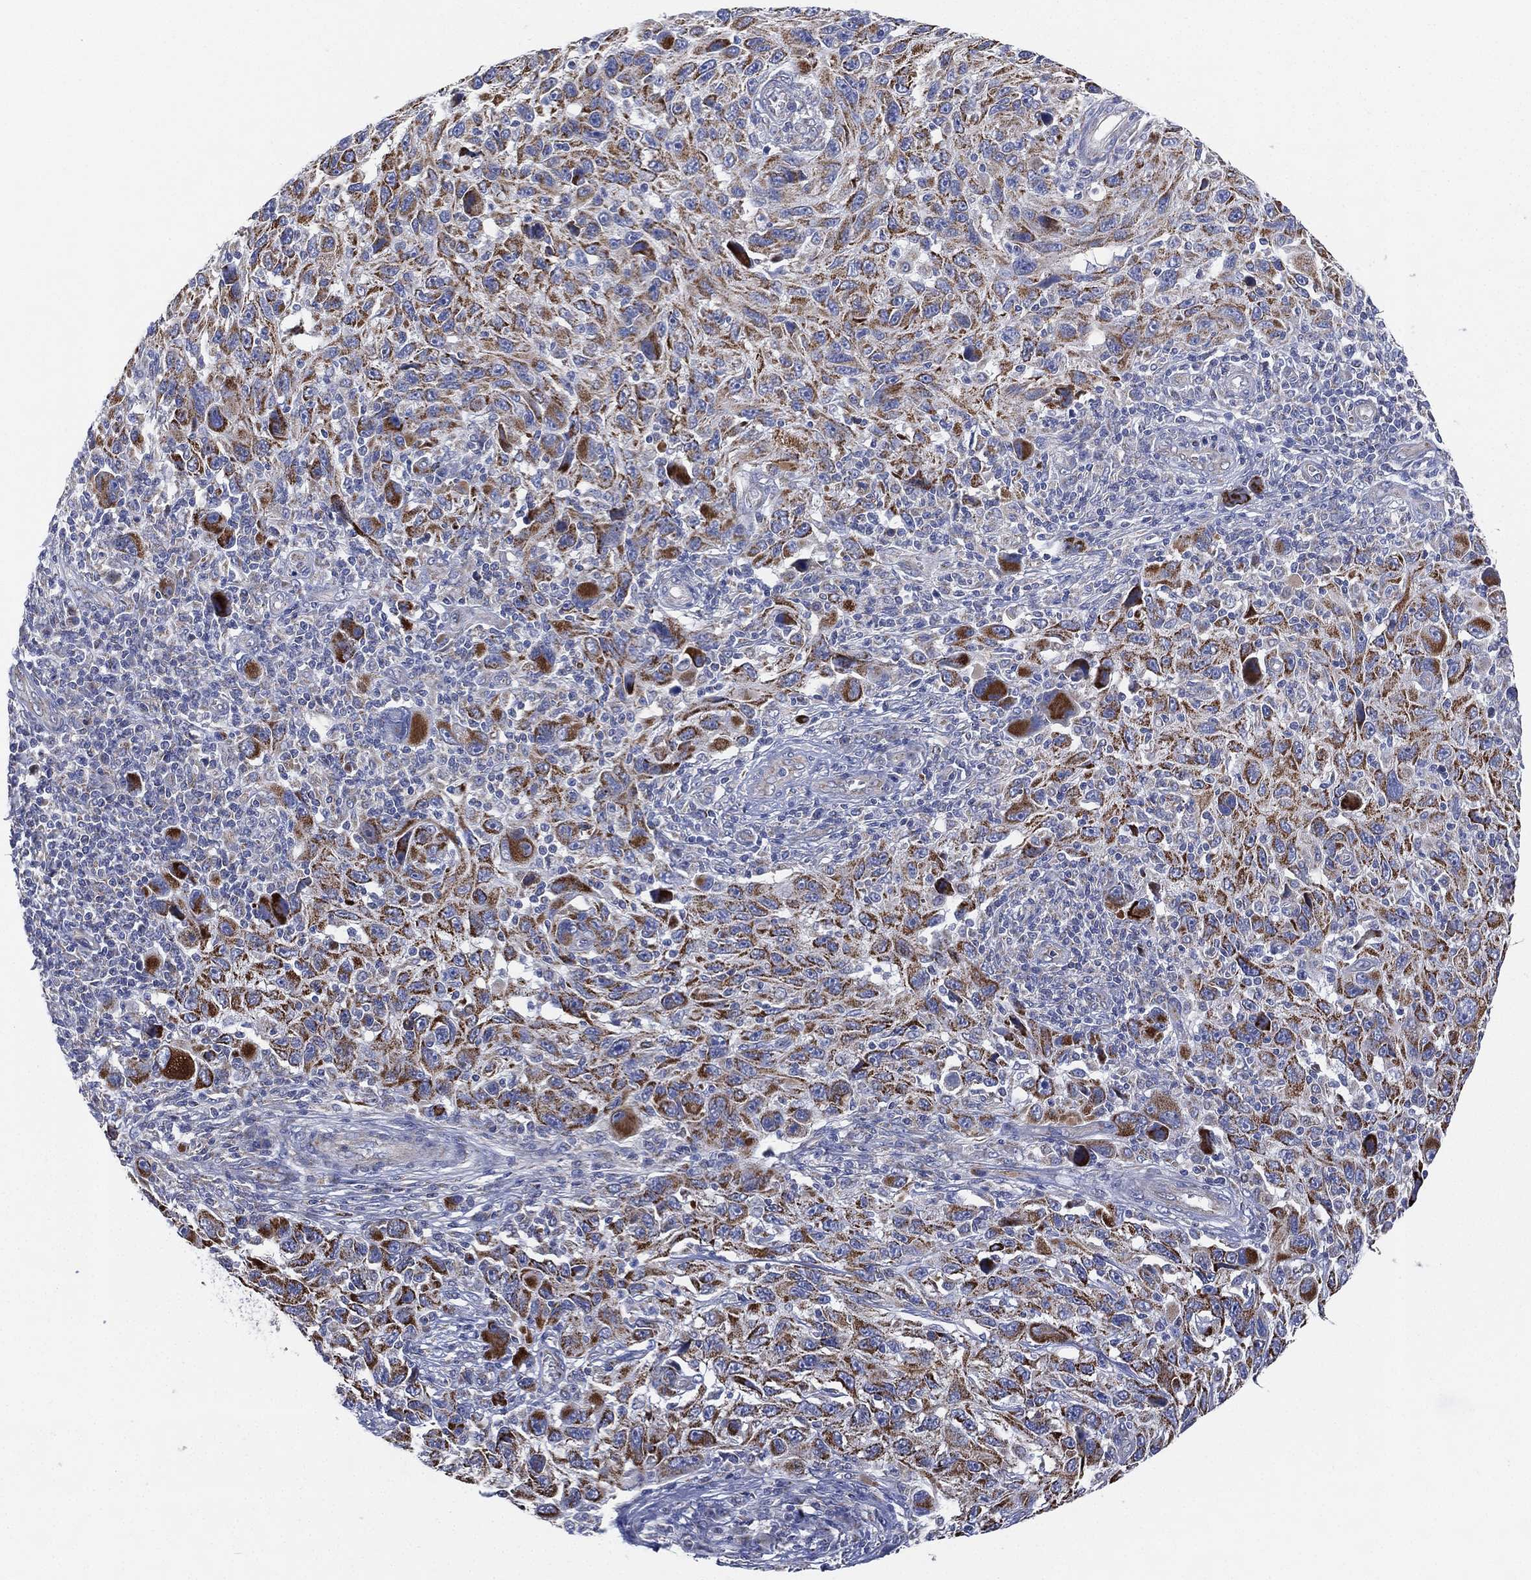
{"staining": {"intensity": "strong", "quantity": "25%-75%", "location": "cytoplasmic/membranous"}, "tissue": "melanoma", "cell_type": "Tumor cells", "image_type": "cancer", "snomed": [{"axis": "morphology", "description": "Malignant melanoma, NOS"}, {"axis": "topography", "description": "Skin"}], "caption": "Tumor cells demonstrate high levels of strong cytoplasmic/membranous positivity in about 25%-75% of cells in human malignant melanoma.", "gene": "INA", "patient": {"sex": "male", "age": 53}}